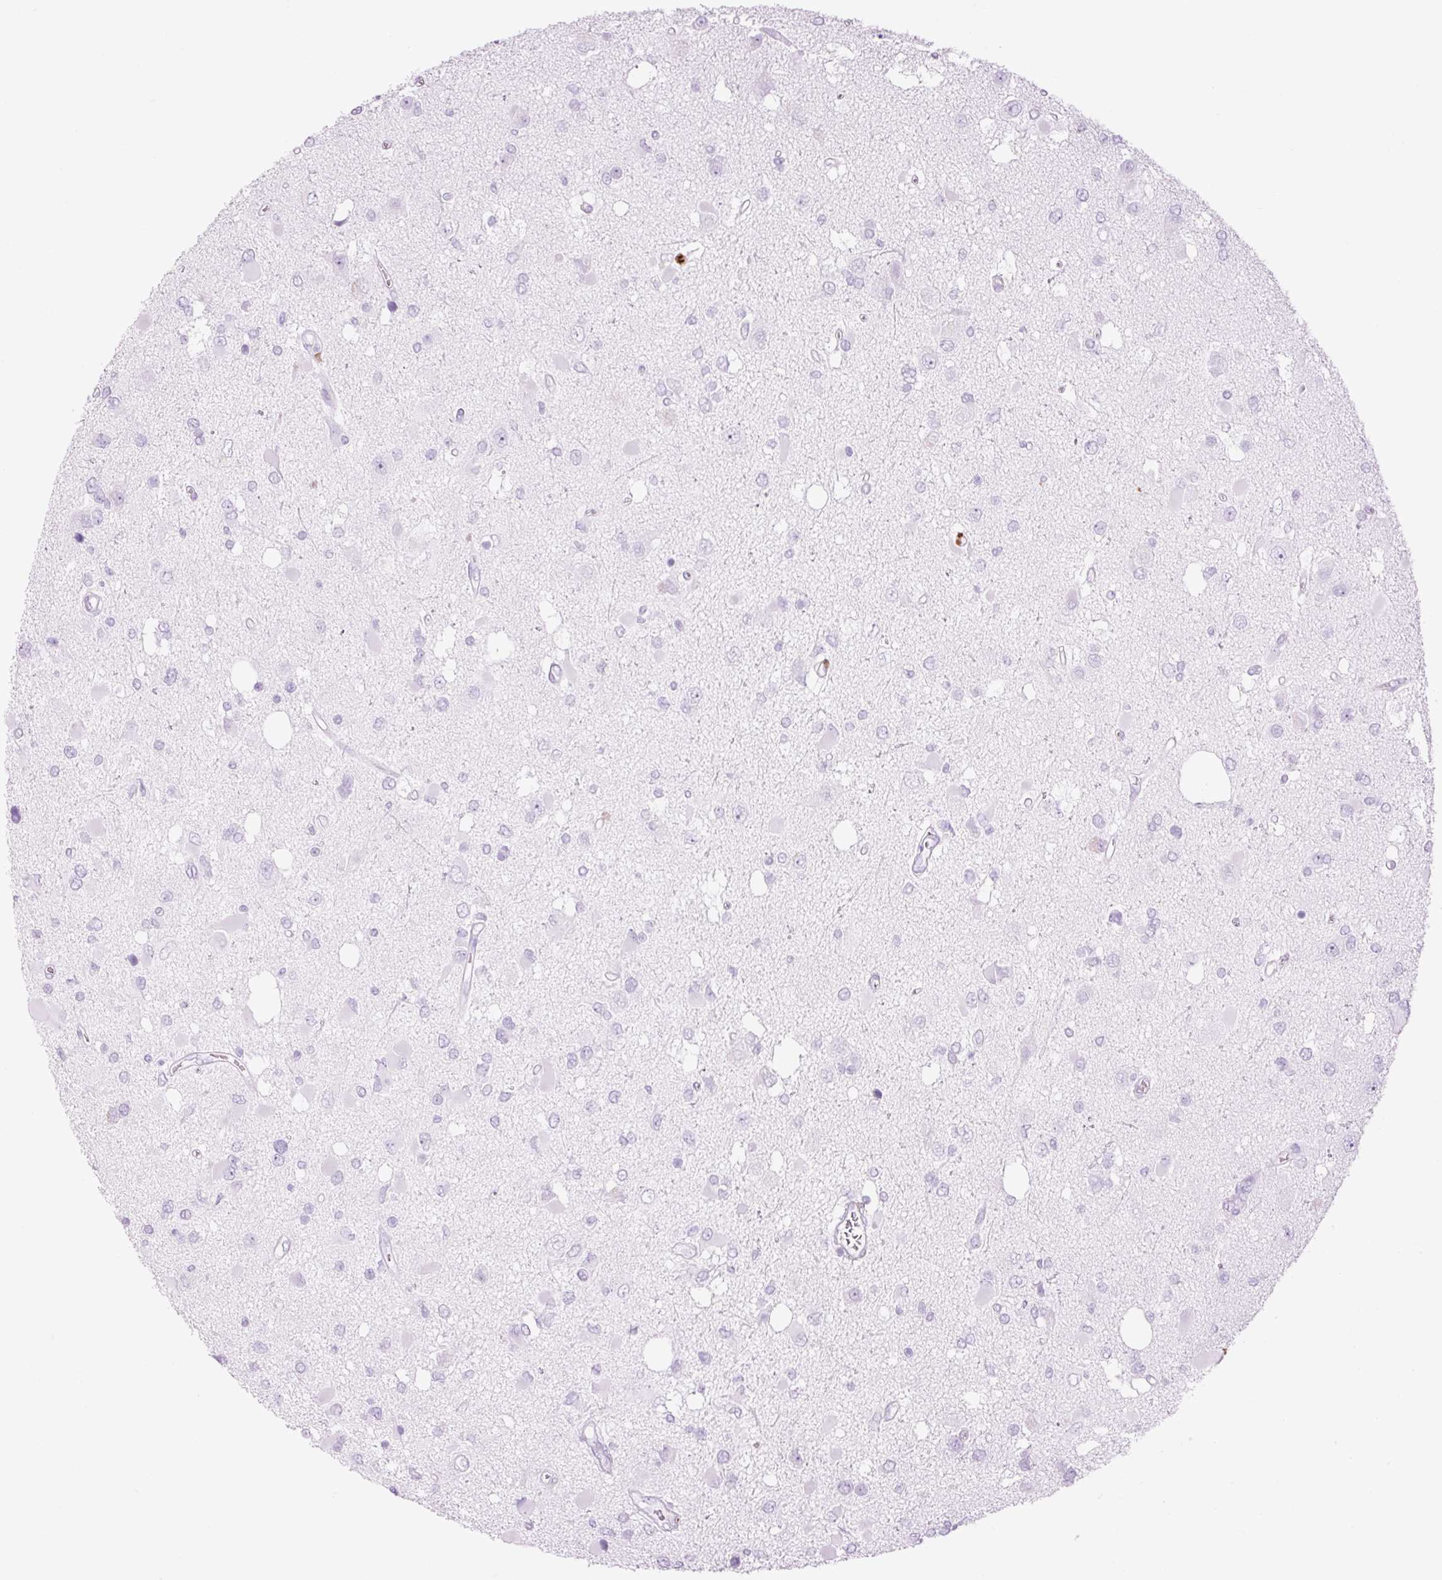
{"staining": {"intensity": "negative", "quantity": "none", "location": "none"}, "tissue": "glioma", "cell_type": "Tumor cells", "image_type": "cancer", "snomed": [{"axis": "morphology", "description": "Glioma, malignant, High grade"}, {"axis": "topography", "description": "Brain"}], "caption": "This is an IHC micrograph of human glioma. There is no expression in tumor cells.", "gene": "LYZ", "patient": {"sex": "male", "age": 53}}